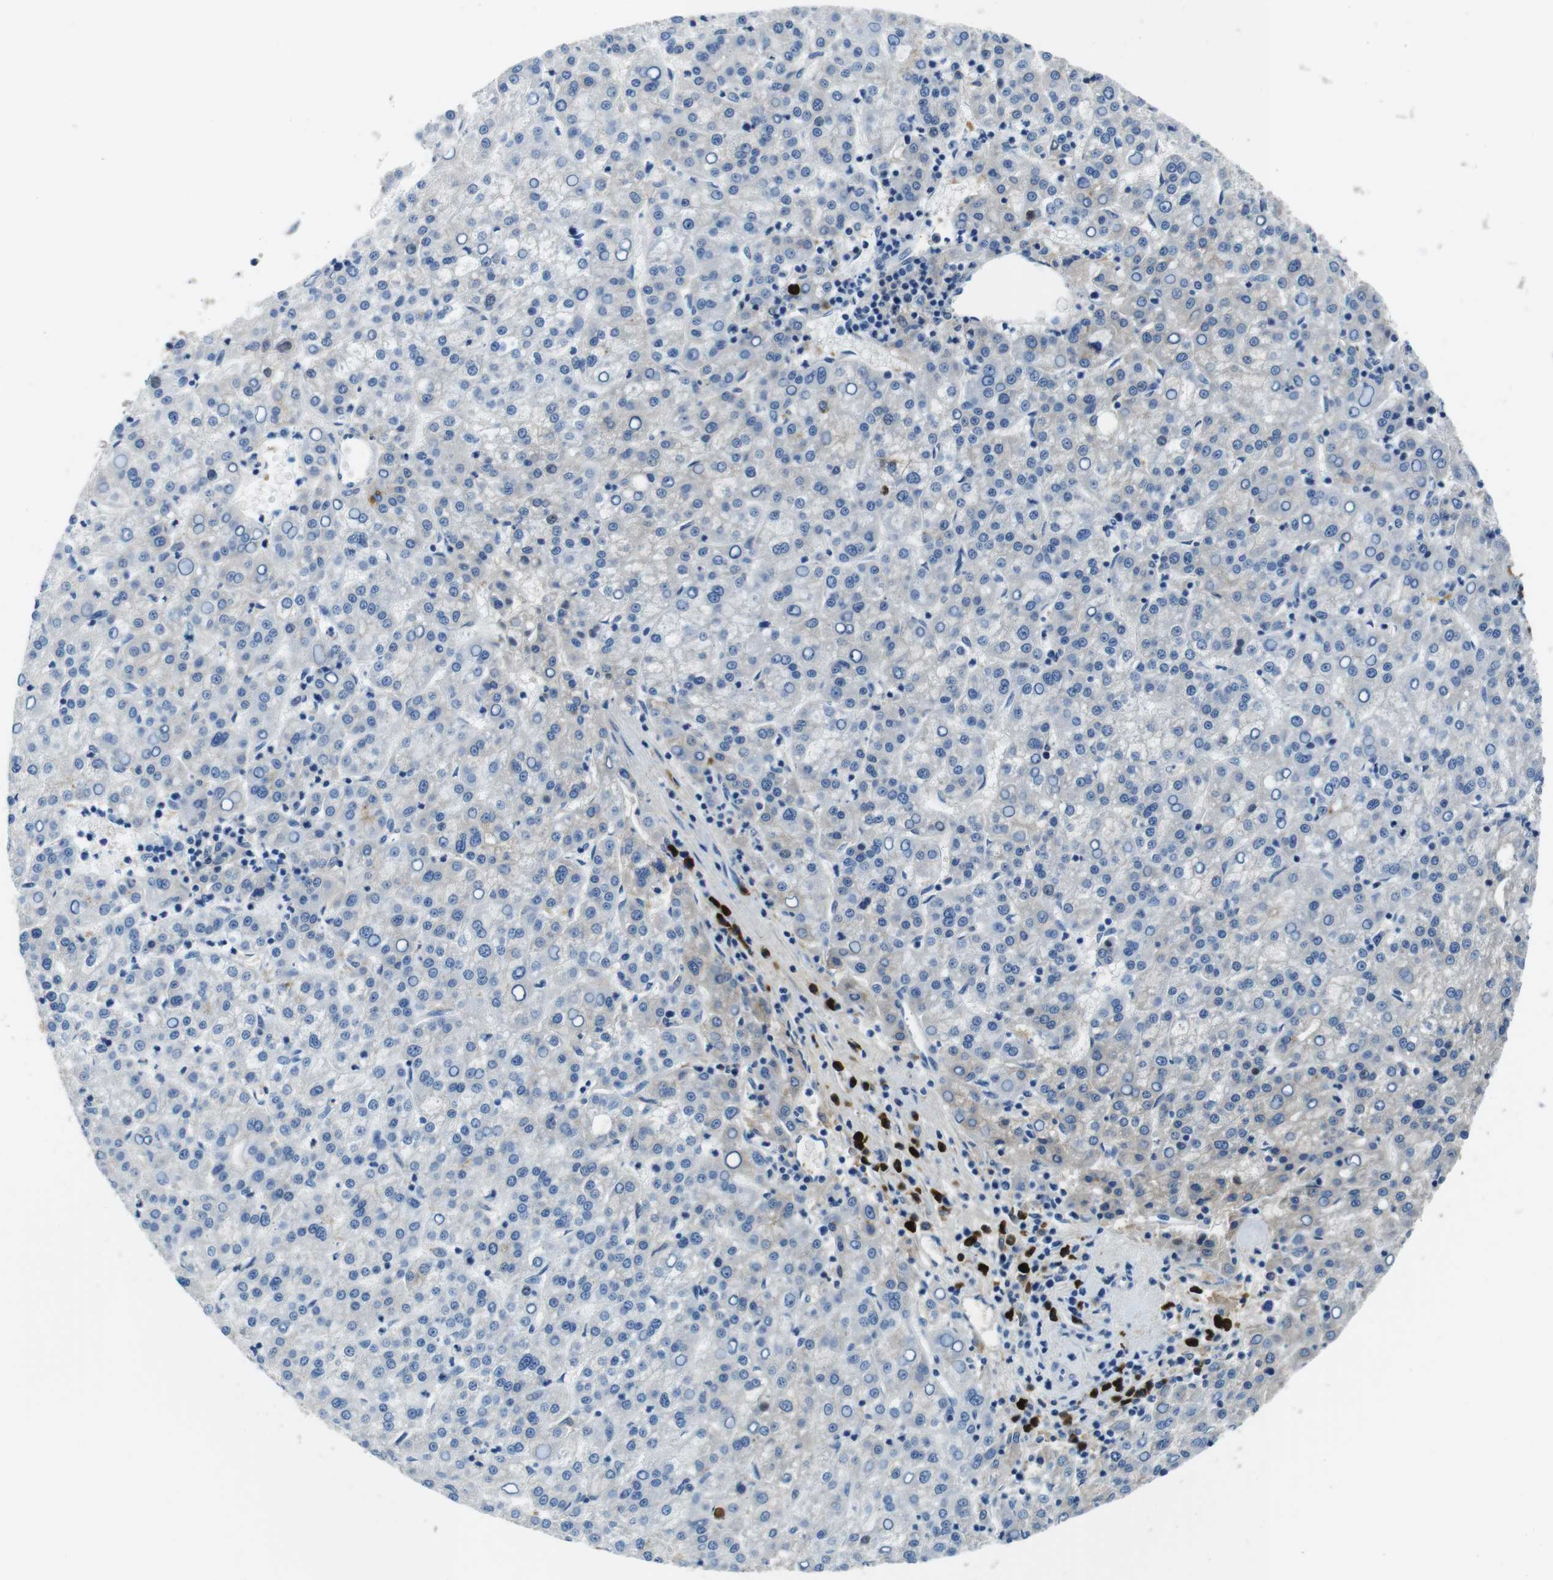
{"staining": {"intensity": "negative", "quantity": "none", "location": "none"}, "tissue": "liver cancer", "cell_type": "Tumor cells", "image_type": "cancer", "snomed": [{"axis": "morphology", "description": "Carcinoma, Hepatocellular, NOS"}, {"axis": "topography", "description": "Liver"}], "caption": "Human hepatocellular carcinoma (liver) stained for a protein using IHC demonstrates no positivity in tumor cells.", "gene": "IGKC", "patient": {"sex": "female", "age": 58}}